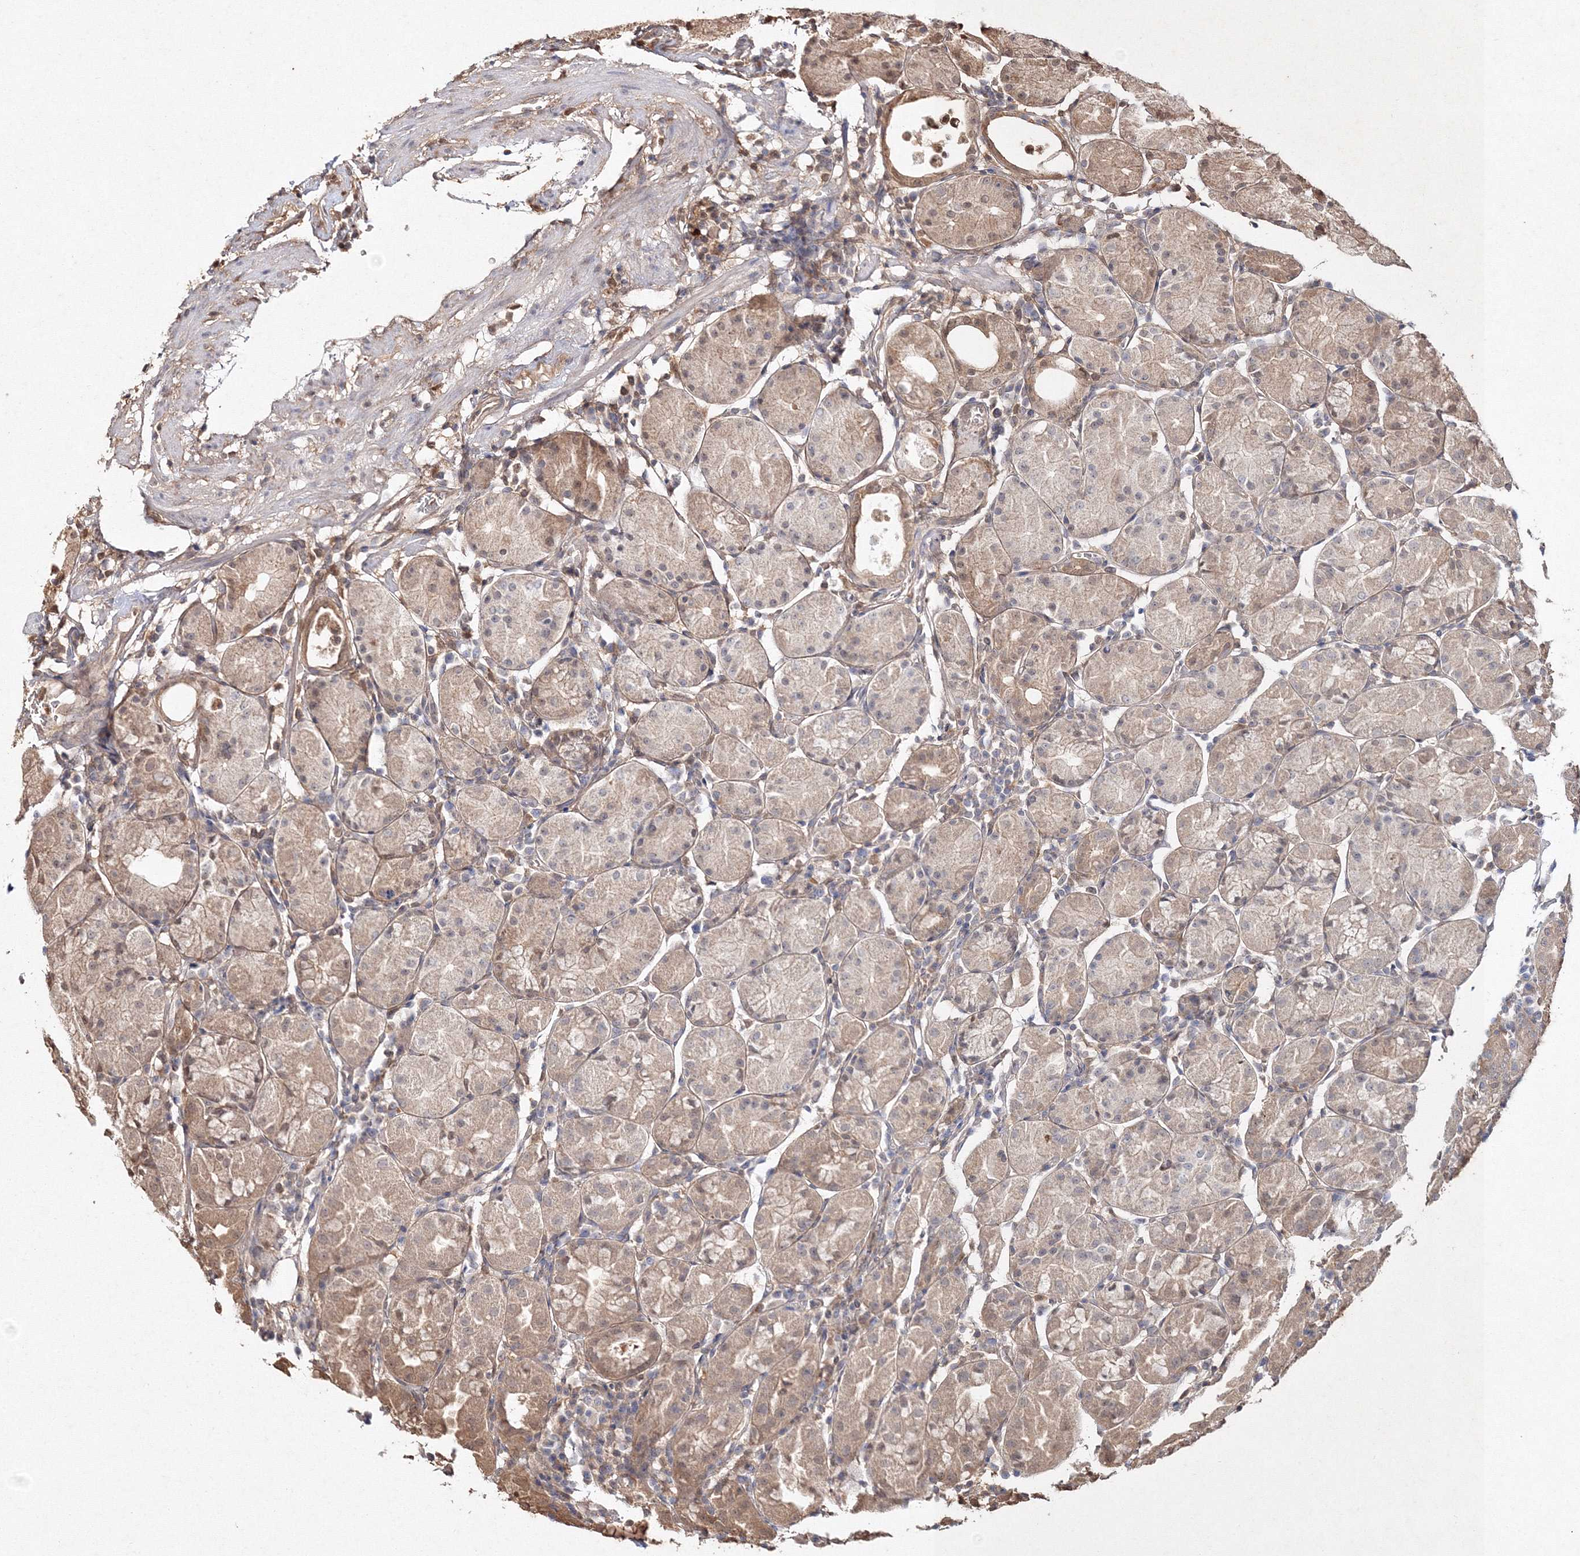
{"staining": {"intensity": "moderate", "quantity": "25%-75%", "location": "cytoplasmic/membranous"}, "tissue": "stomach", "cell_type": "Glandular cells", "image_type": "normal", "snomed": [{"axis": "morphology", "description": "Normal tissue, NOS"}, {"axis": "topography", "description": "Stomach"}, {"axis": "topography", "description": "Stomach, lower"}], "caption": "A medium amount of moderate cytoplasmic/membranous expression is identified in approximately 25%-75% of glandular cells in normal stomach. (DAB (3,3'-diaminobenzidine) IHC with brightfield microscopy, high magnification).", "gene": "S100A11", "patient": {"sex": "female", "age": 75}}